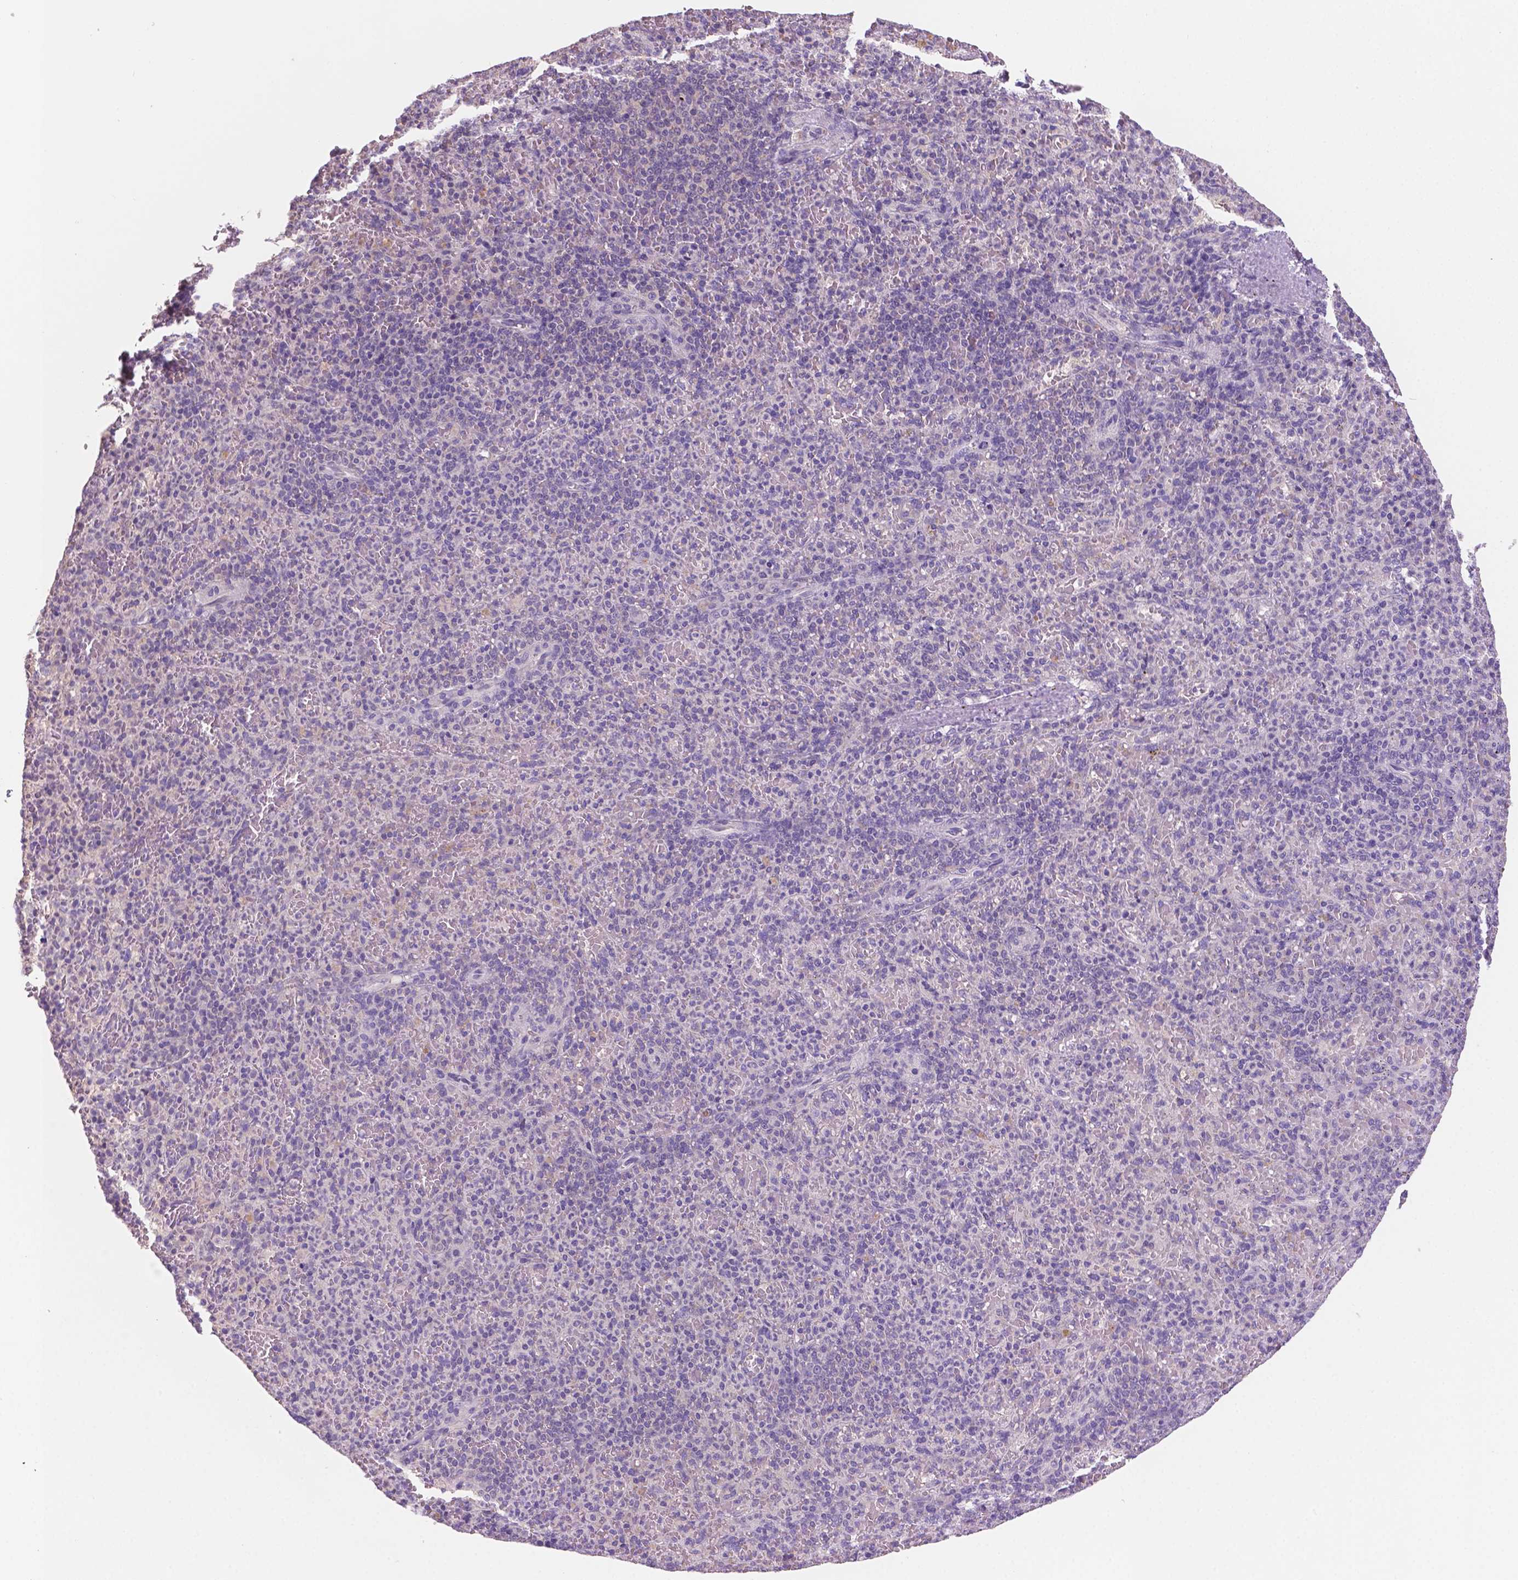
{"staining": {"intensity": "negative", "quantity": "none", "location": "none"}, "tissue": "spleen", "cell_type": "Cells in red pulp", "image_type": "normal", "snomed": [{"axis": "morphology", "description": "Normal tissue, NOS"}, {"axis": "topography", "description": "Spleen"}], "caption": "The immunohistochemistry photomicrograph has no significant staining in cells in red pulp of spleen. The staining was performed using DAB to visualize the protein expression in brown, while the nuclei were stained in blue with hematoxylin (Magnification: 20x).", "gene": "SBSN", "patient": {"sex": "female", "age": 74}}